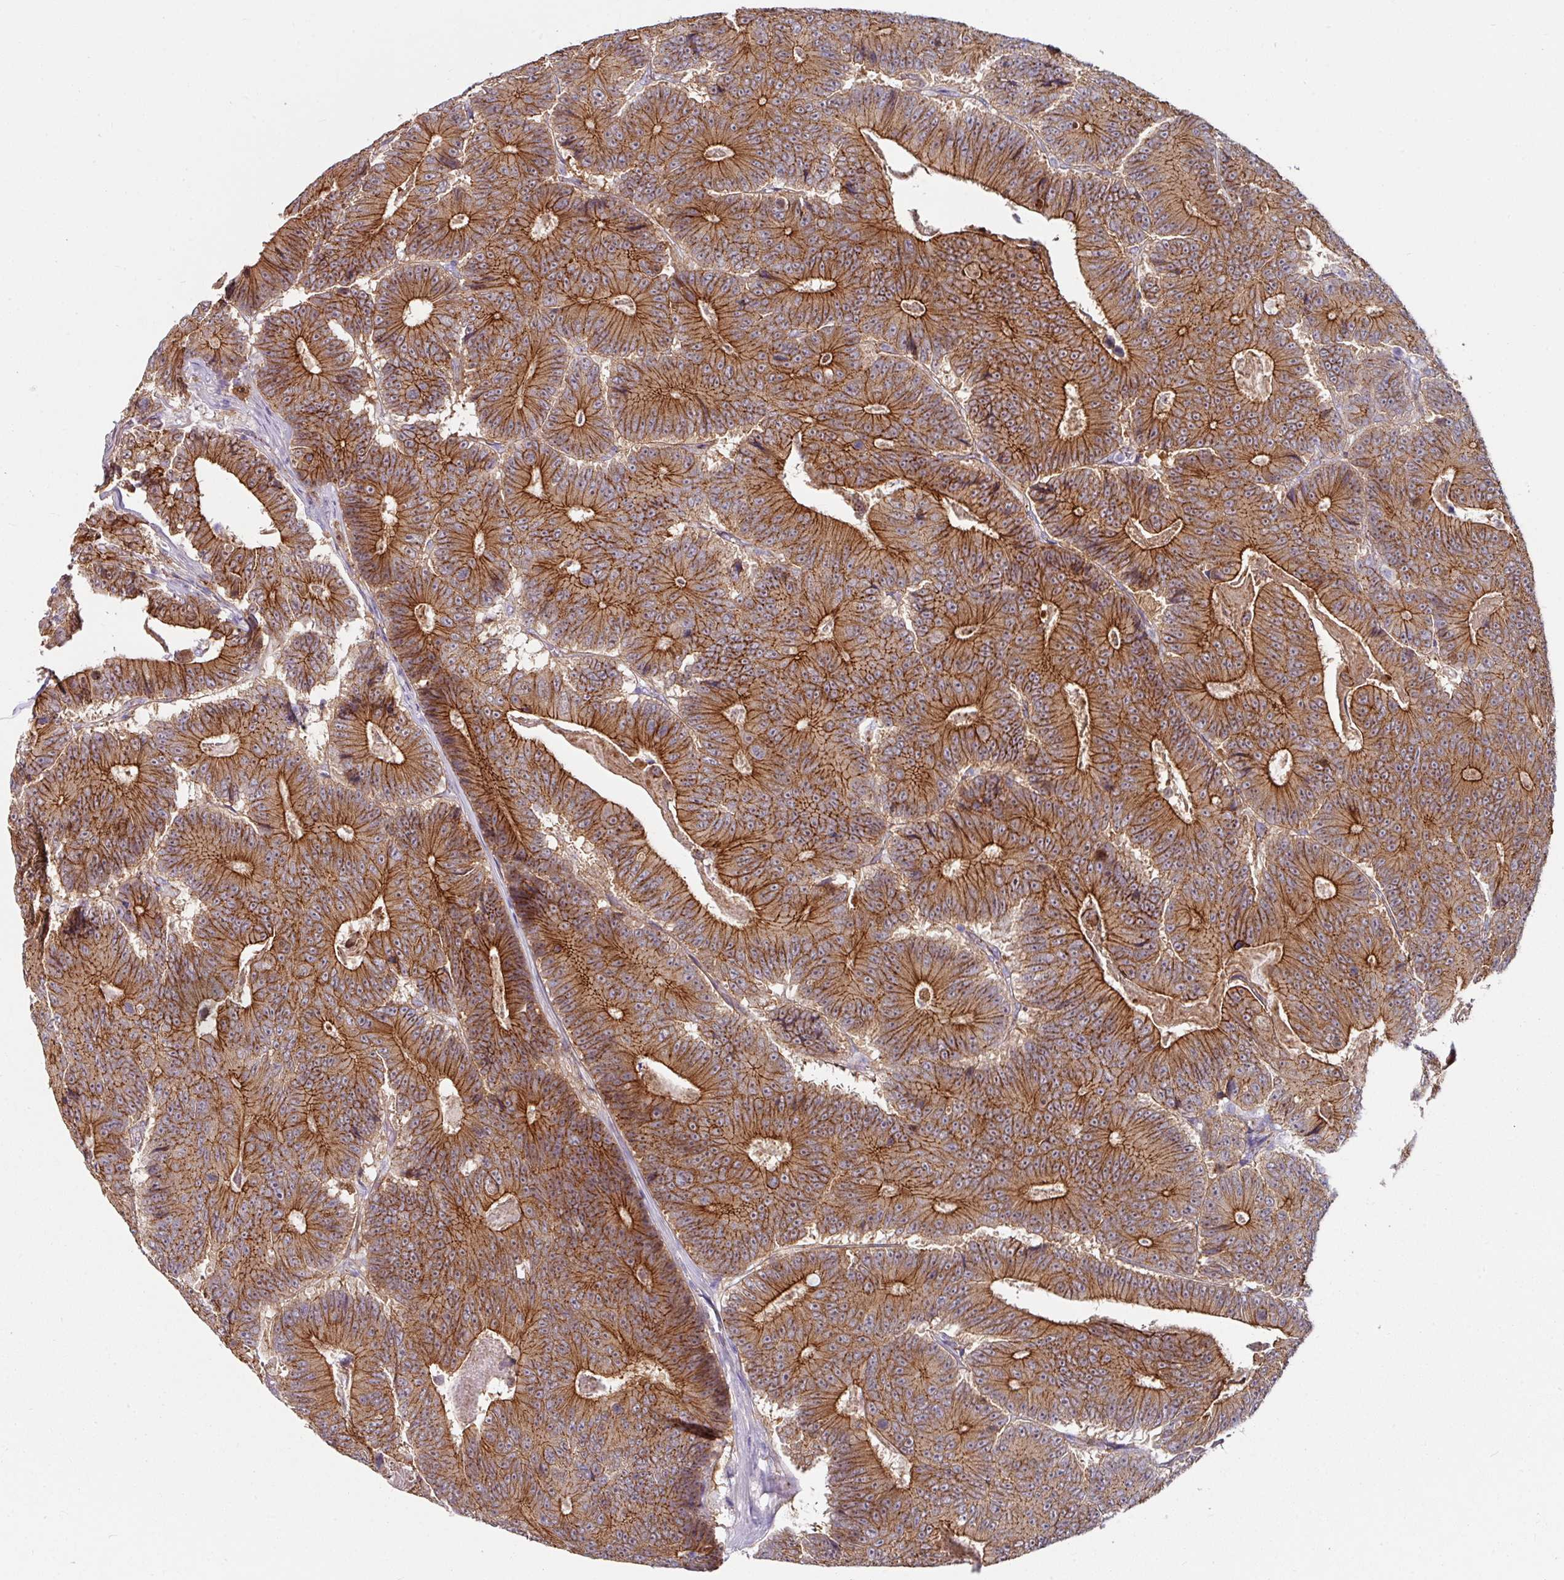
{"staining": {"intensity": "strong", "quantity": ">75%", "location": "cytoplasmic/membranous"}, "tissue": "colorectal cancer", "cell_type": "Tumor cells", "image_type": "cancer", "snomed": [{"axis": "morphology", "description": "Adenocarcinoma, NOS"}, {"axis": "topography", "description": "Colon"}], "caption": "There is high levels of strong cytoplasmic/membranous staining in tumor cells of colorectal cancer, as demonstrated by immunohistochemical staining (brown color).", "gene": "JUP", "patient": {"sex": "male", "age": 83}}